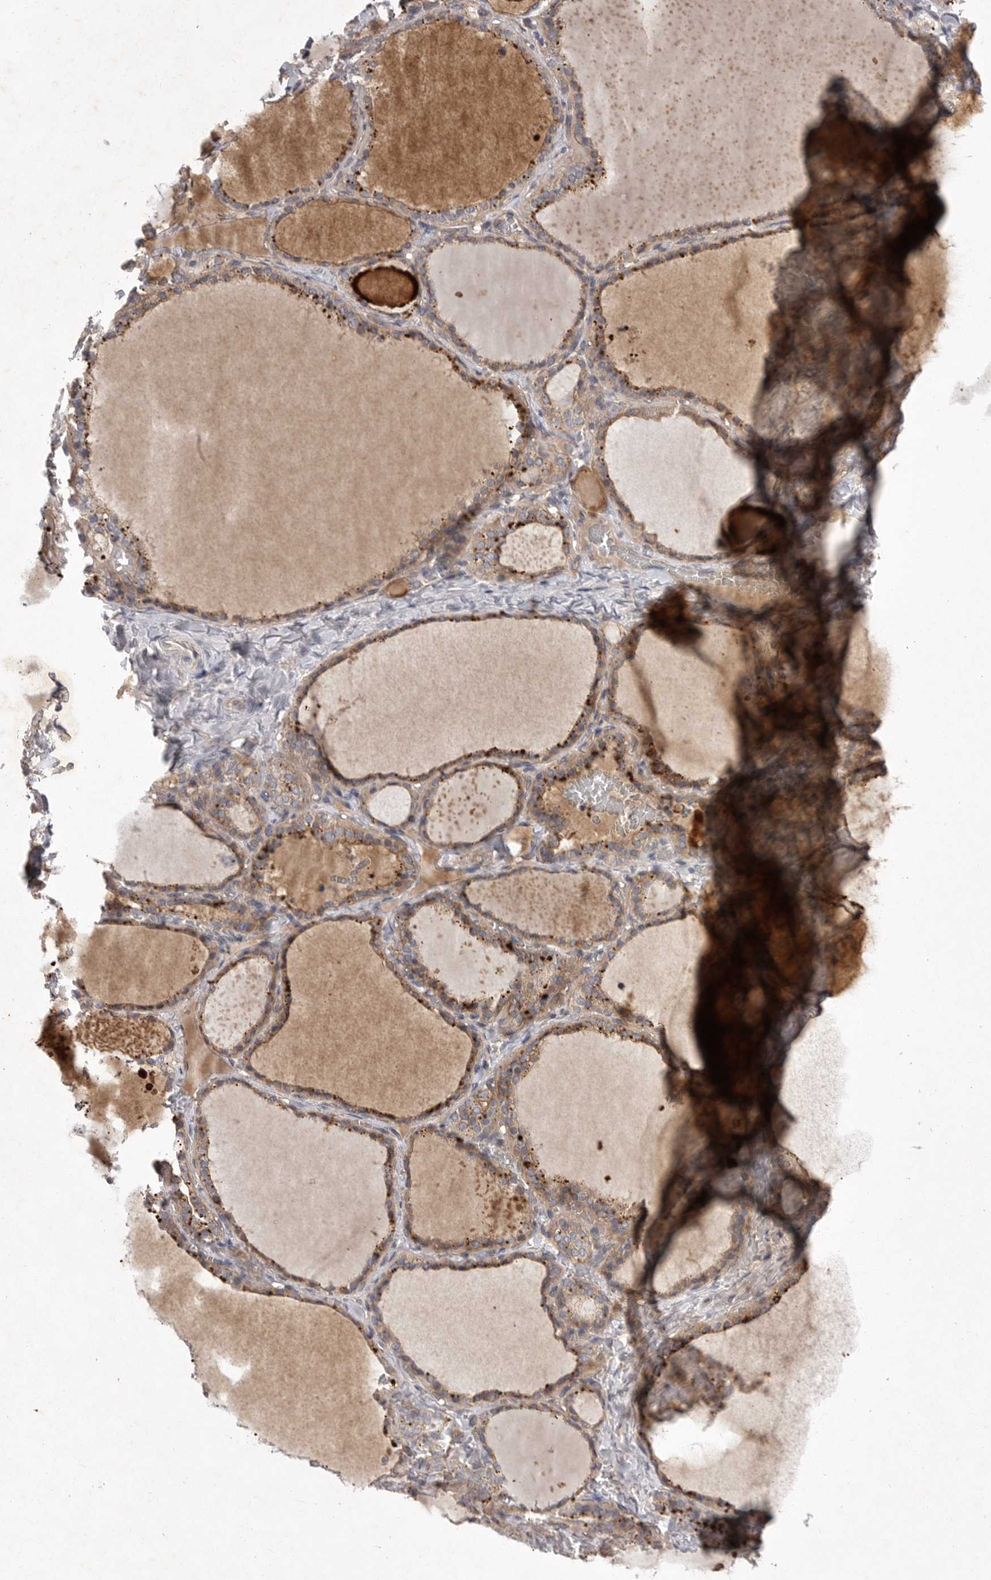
{"staining": {"intensity": "moderate", "quantity": ">75%", "location": "cytoplasmic/membranous"}, "tissue": "thyroid gland", "cell_type": "Glandular cells", "image_type": "normal", "snomed": [{"axis": "morphology", "description": "Normal tissue, NOS"}, {"axis": "topography", "description": "Thyroid gland"}], "caption": "The image displays staining of benign thyroid gland, revealing moderate cytoplasmic/membranous protein positivity (brown color) within glandular cells. (Brightfield microscopy of DAB IHC at high magnification).", "gene": "DHDDS", "patient": {"sex": "female", "age": 22}}